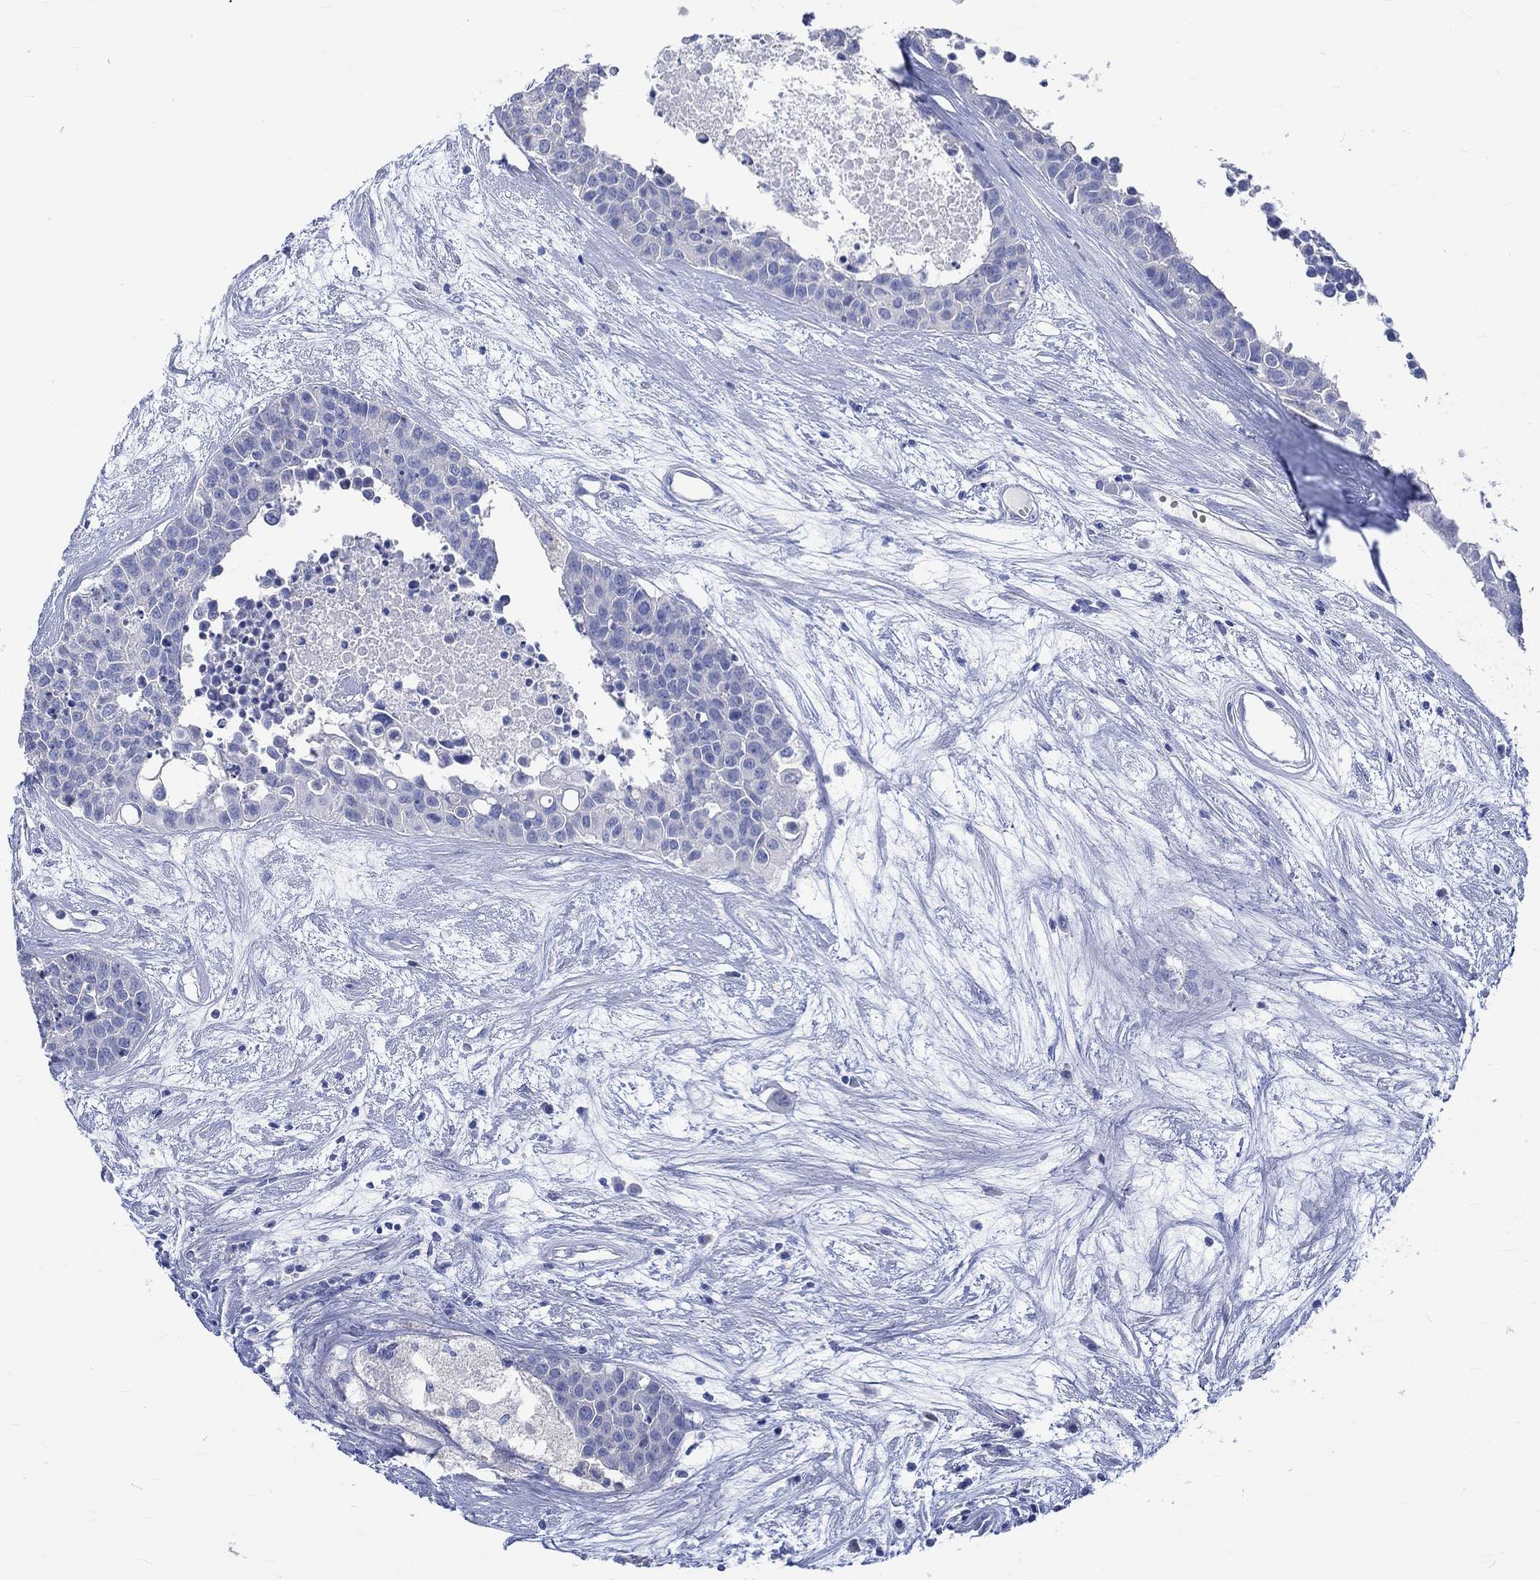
{"staining": {"intensity": "negative", "quantity": "none", "location": "none"}, "tissue": "carcinoid", "cell_type": "Tumor cells", "image_type": "cancer", "snomed": [{"axis": "morphology", "description": "Carcinoid, malignant, NOS"}, {"axis": "topography", "description": "Colon"}], "caption": "An immunohistochemistry image of carcinoid is shown. There is no staining in tumor cells of carcinoid.", "gene": "KCNA1", "patient": {"sex": "male", "age": 81}}